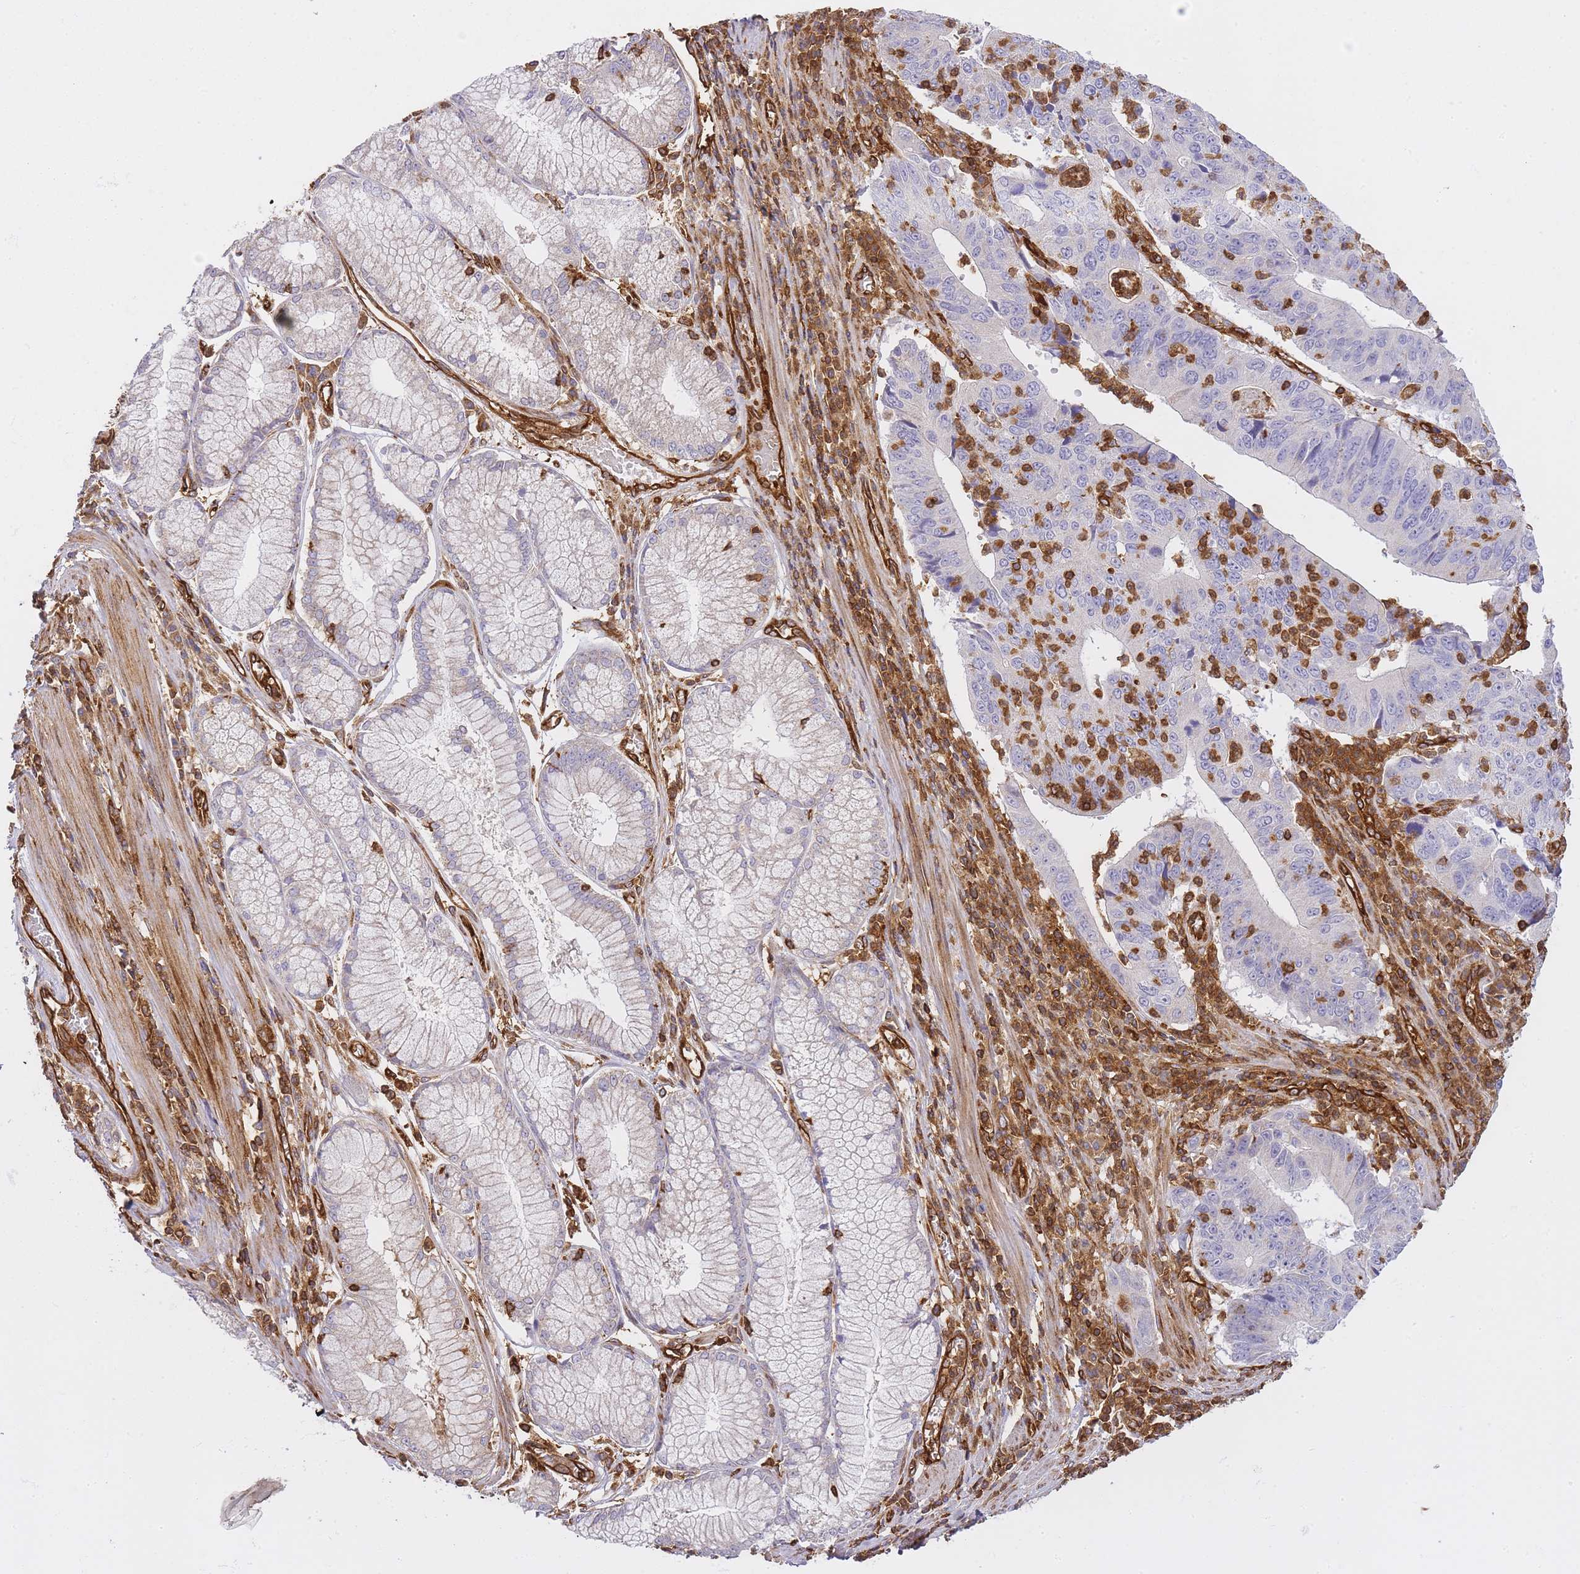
{"staining": {"intensity": "negative", "quantity": "none", "location": "none"}, "tissue": "stomach cancer", "cell_type": "Tumor cells", "image_type": "cancer", "snomed": [{"axis": "morphology", "description": "Adenocarcinoma, NOS"}, {"axis": "topography", "description": "Stomach"}], "caption": "A high-resolution micrograph shows immunohistochemistry (IHC) staining of stomach cancer (adenocarcinoma), which reveals no significant positivity in tumor cells. (DAB (3,3'-diaminobenzidine) IHC, high magnification).", "gene": "MSN", "patient": {"sex": "male", "age": 59}}